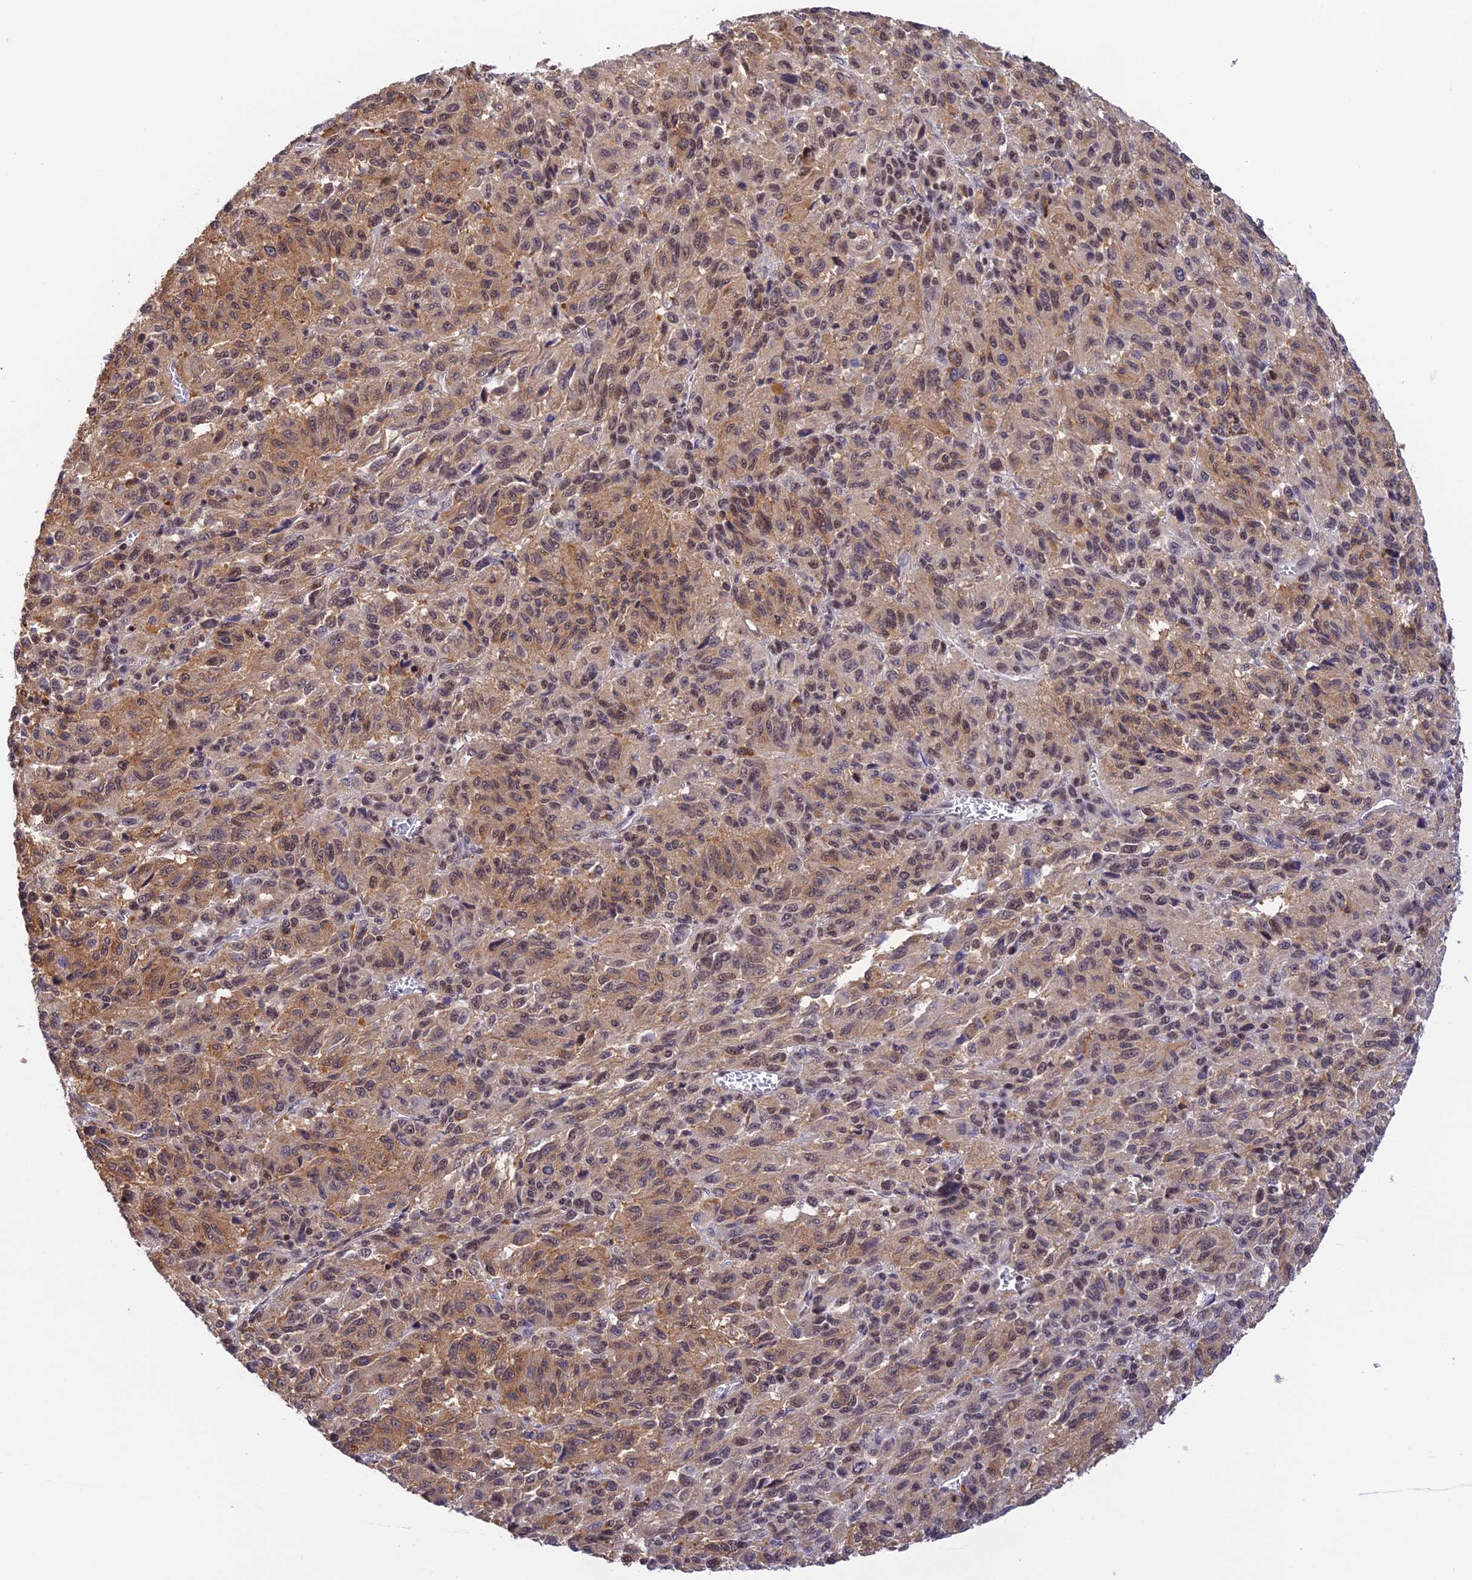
{"staining": {"intensity": "weak", "quantity": "25%-75%", "location": "cytoplasmic/membranous,nuclear"}, "tissue": "melanoma", "cell_type": "Tumor cells", "image_type": "cancer", "snomed": [{"axis": "morphology", "description": "Malignant melanoma, Metastatic site"}, {"axis": "topography", "description": "Lung"}], "caption": "Melanoma was stained to show a protein in brown. There is low levels of weak cytoplasmic/membranous and nuclear positivity in about 25%-75% of tumor cells.", "gene": "THAP11", "patient": {"sex": "male", "age": 64}}